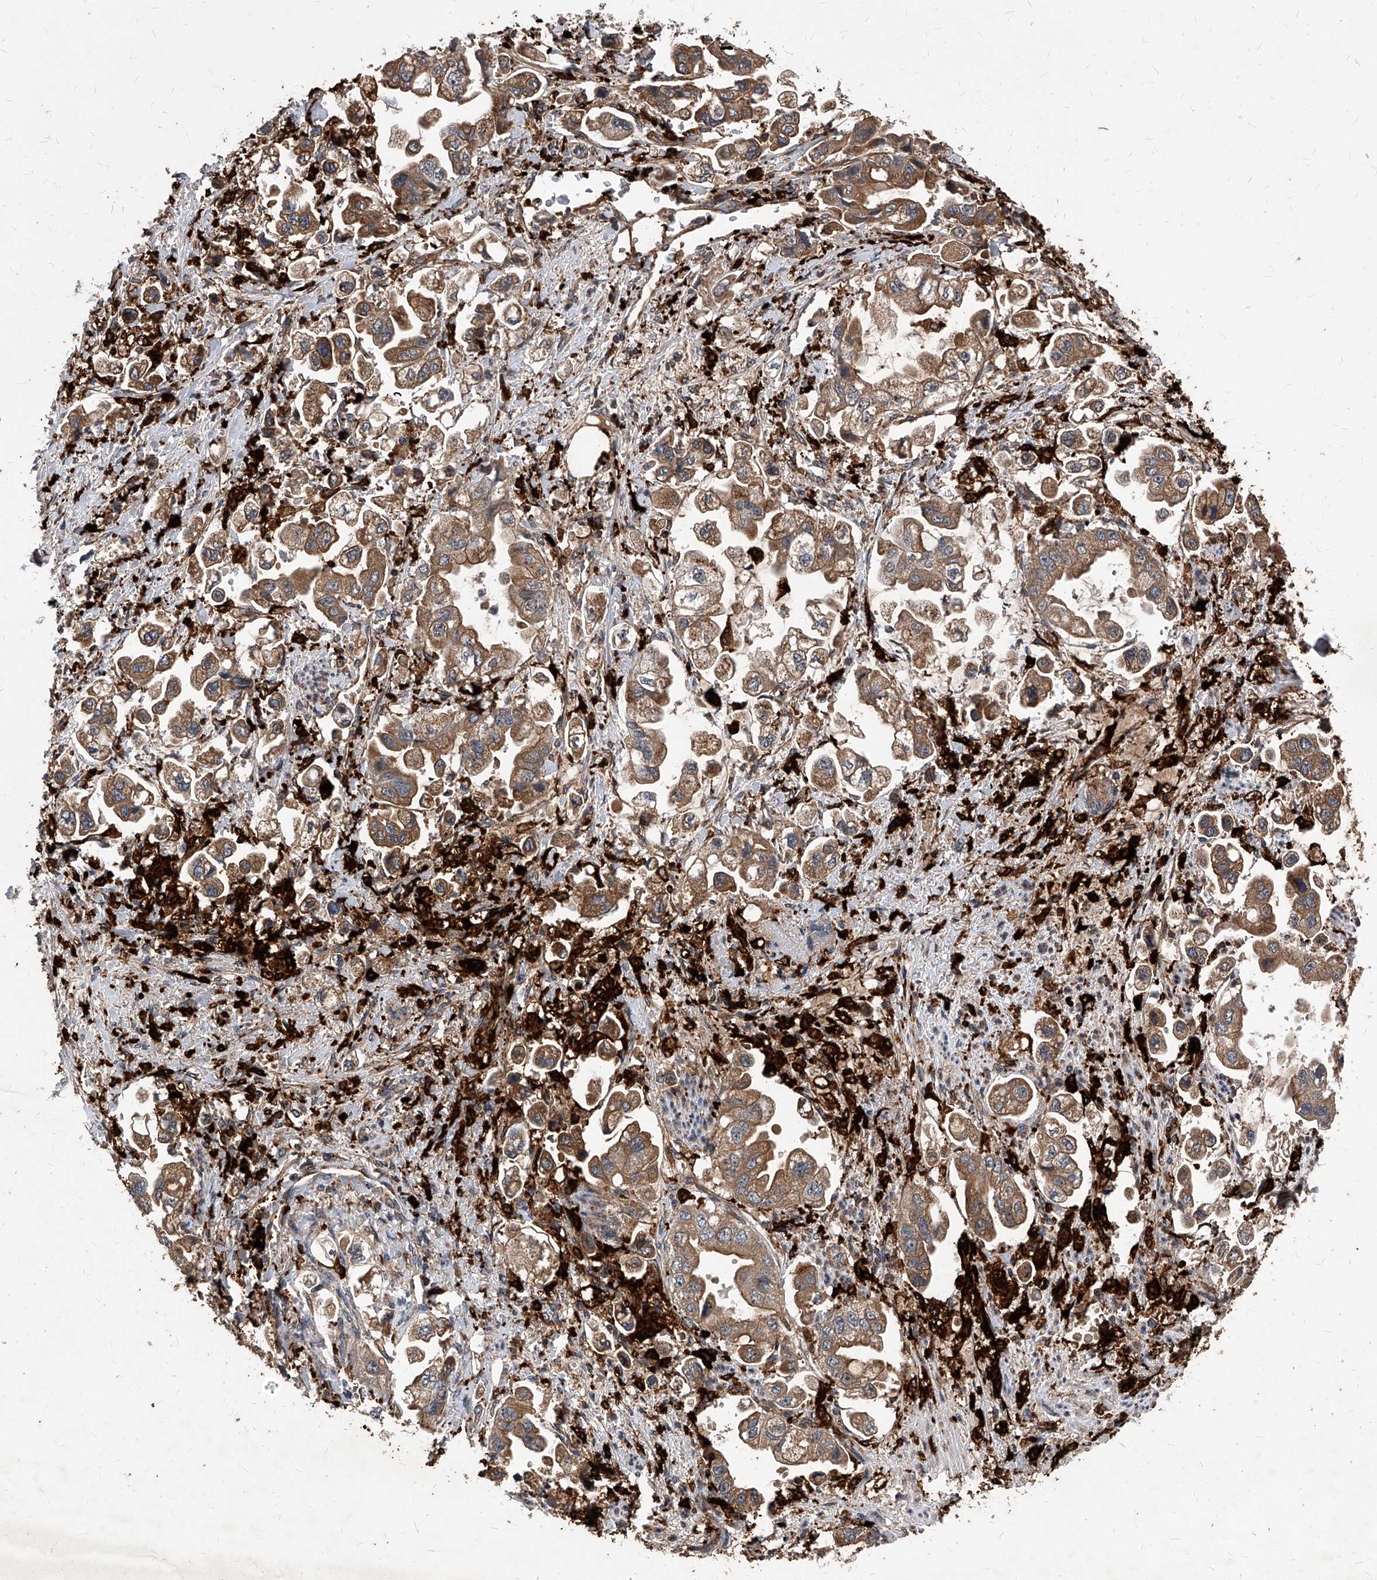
{"staining": {"intensity": "moderate", "quantity": ">75%", "location": "cytoplasmic/membranous"}, "tissue": "stomach cancer", "cell_type": "Tumor cells", "image_type": "cancer", "snomed": [{"axis": "morphology", "description": "Adenocarcinoma, NOS"}, {"axis": "topography", "description": "Stomach"}], "caption": "DAB immunohistochemical staining of human stomach cancer demonstrates moderate cytoplasmic/membranous protein positivity in approximately >75% of tumor cells. (DAB (3,3'-diaminobenzidine) IHC with brightfield microscopy, high magnification).", "gene": "SOBP", "patient": {"sex": "male", "age": 62}}